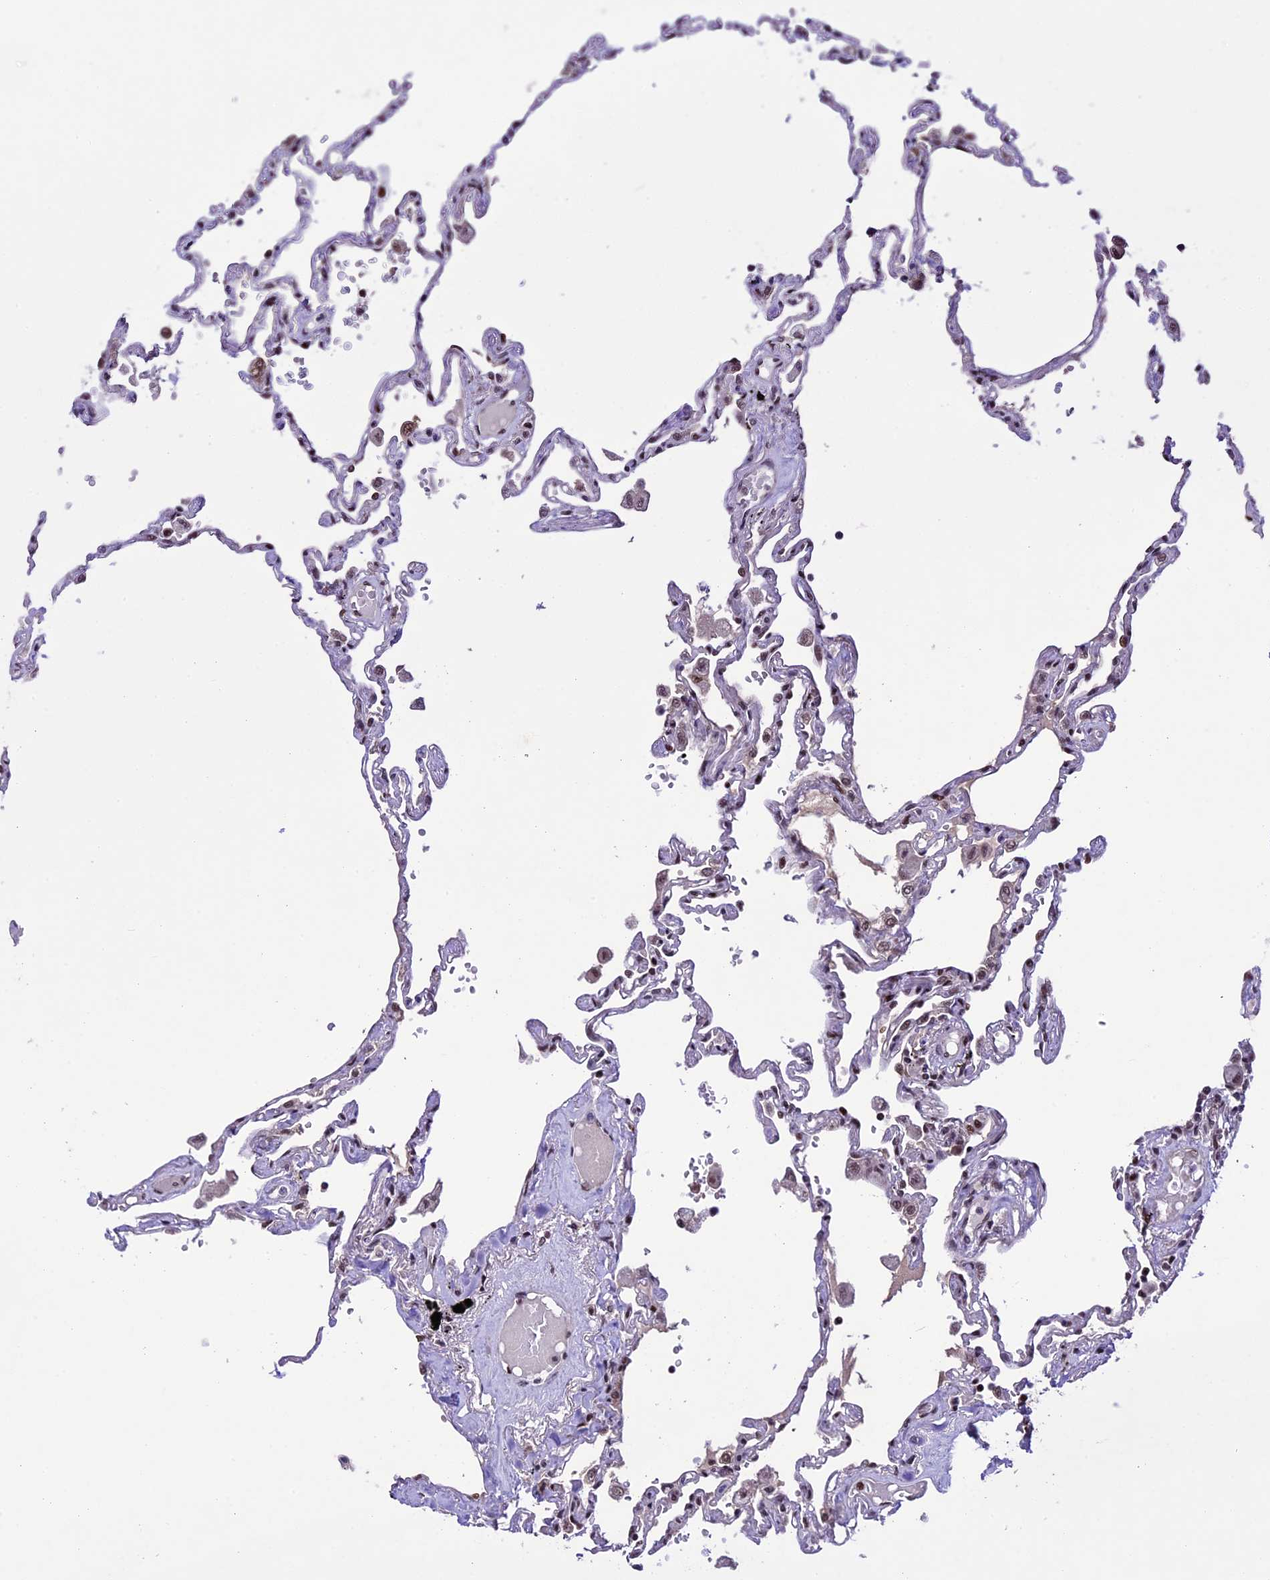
{"staining": {"intensity": "moderate", "quantity": "25%-75%", "location": "nuclear"}, "tissue": "lung", "cell_type": "Alveolar cells", "image_type": "normal", "snomed": [{"axis": "morphology", "description": "Normal tissue, NOS"}, {"axis": "topography", "description": "Lung"}], "caption": "Alveolar cells display medium levels of moderate nuclear positivity in approximately 25%-75% of cells in benign lung.", "gene": "TCP11L2", "patient": {"sex": "female", "age": 67}}